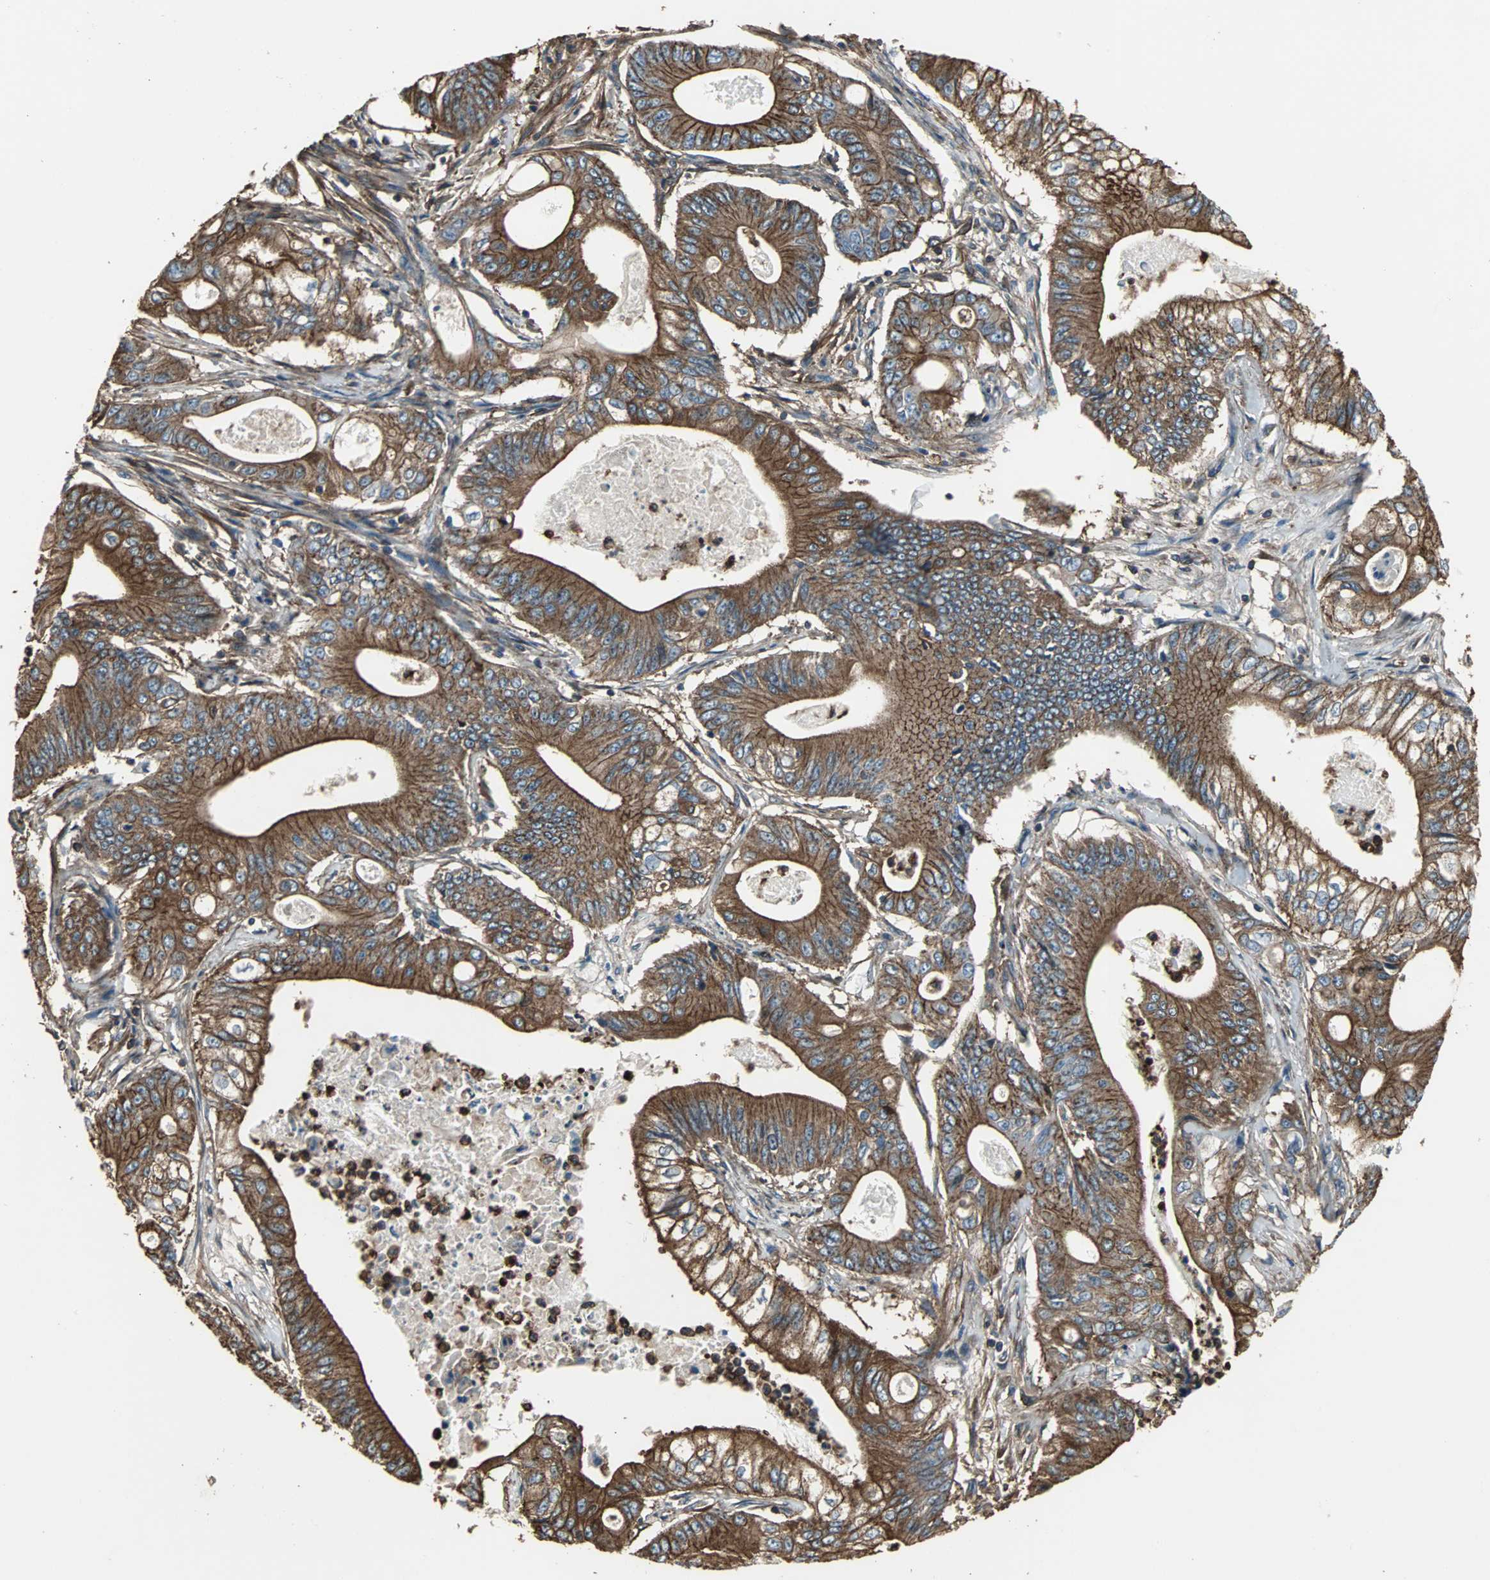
{"staining": {"intensity": "strong", "quantity": ">75%", "location": "cytoplasmic/membranous"}, "tissue": "pancreatic cancer", "cell_type": "Tumor cells", "image_type": "cancer", "snomed": [{"axis": "morphology", "description": "Normal tissue, NOS"}, {"axis": "topography", "description": "Lymph node"}], "caption": "This histopathology image shows IHC staining of human pancreatic cancer, with high strong cytoplasmic/membranous staining in approximately >75% of tumor cells.", "gene": "ACTN1", "patient": {"sex": "male", "age": 62}}